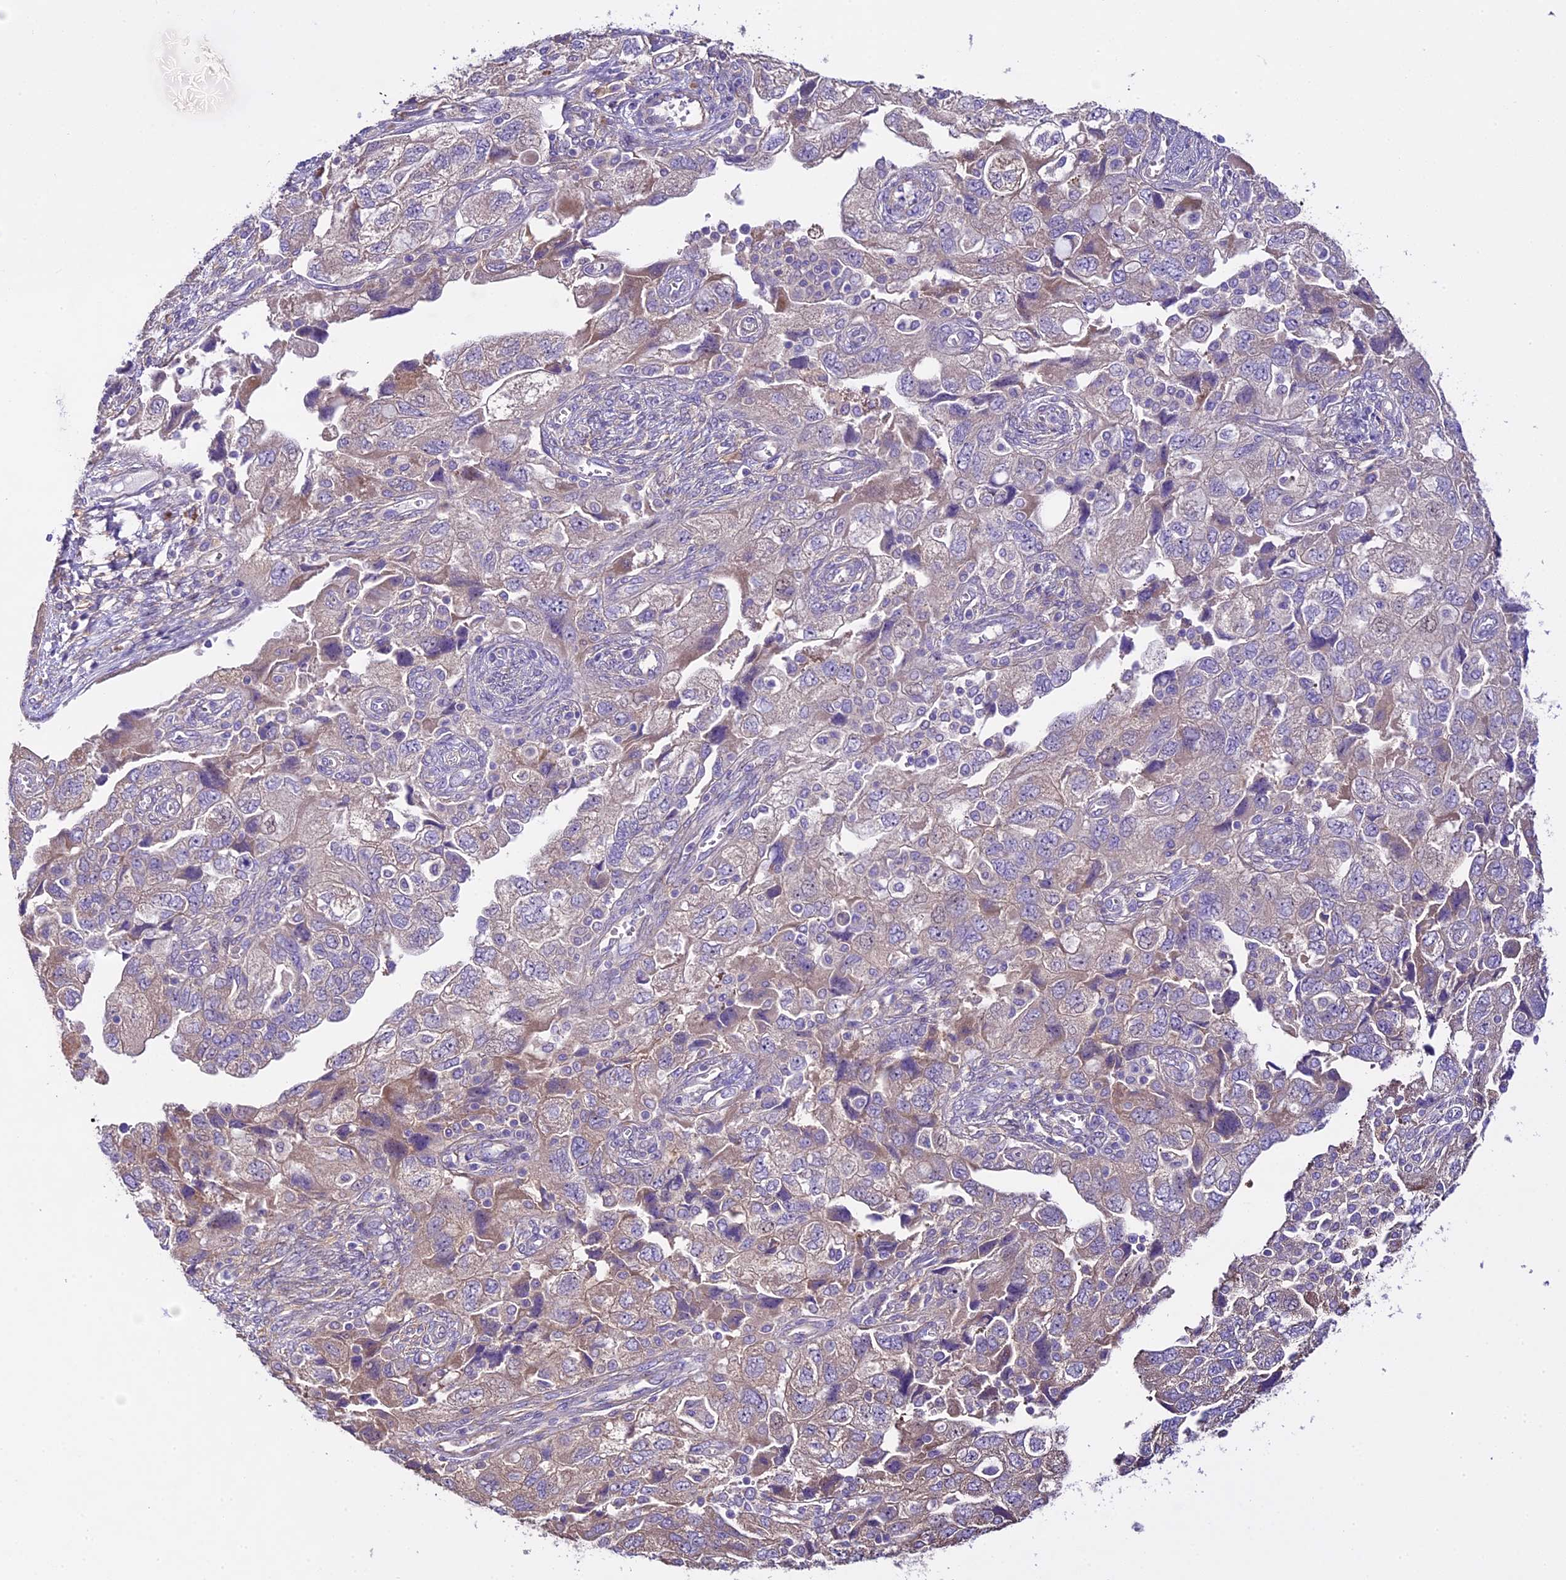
{"staining": {"intensity": "negative", "quantity": "none", "location": "none"}, "tissue": "ovarian cancer", "cell_type": "Tumor cells", "image_type": "cancer", "snomed": [{"axis": "morphology", "description": "Carcinoma, NOS"}, {"axis": "morphology", "description": "Cystadenocarcinoma, serous, NOS"}, {"axis": "topography", "description": "Ovary"}], "caption": "IHC of human ovarian cancer (carcinoma) shows no expression in tumor cells. Nuclei are stained in blue.", "gene": "SPIRE1", "patient": {"sex": "female", "age": 69}}